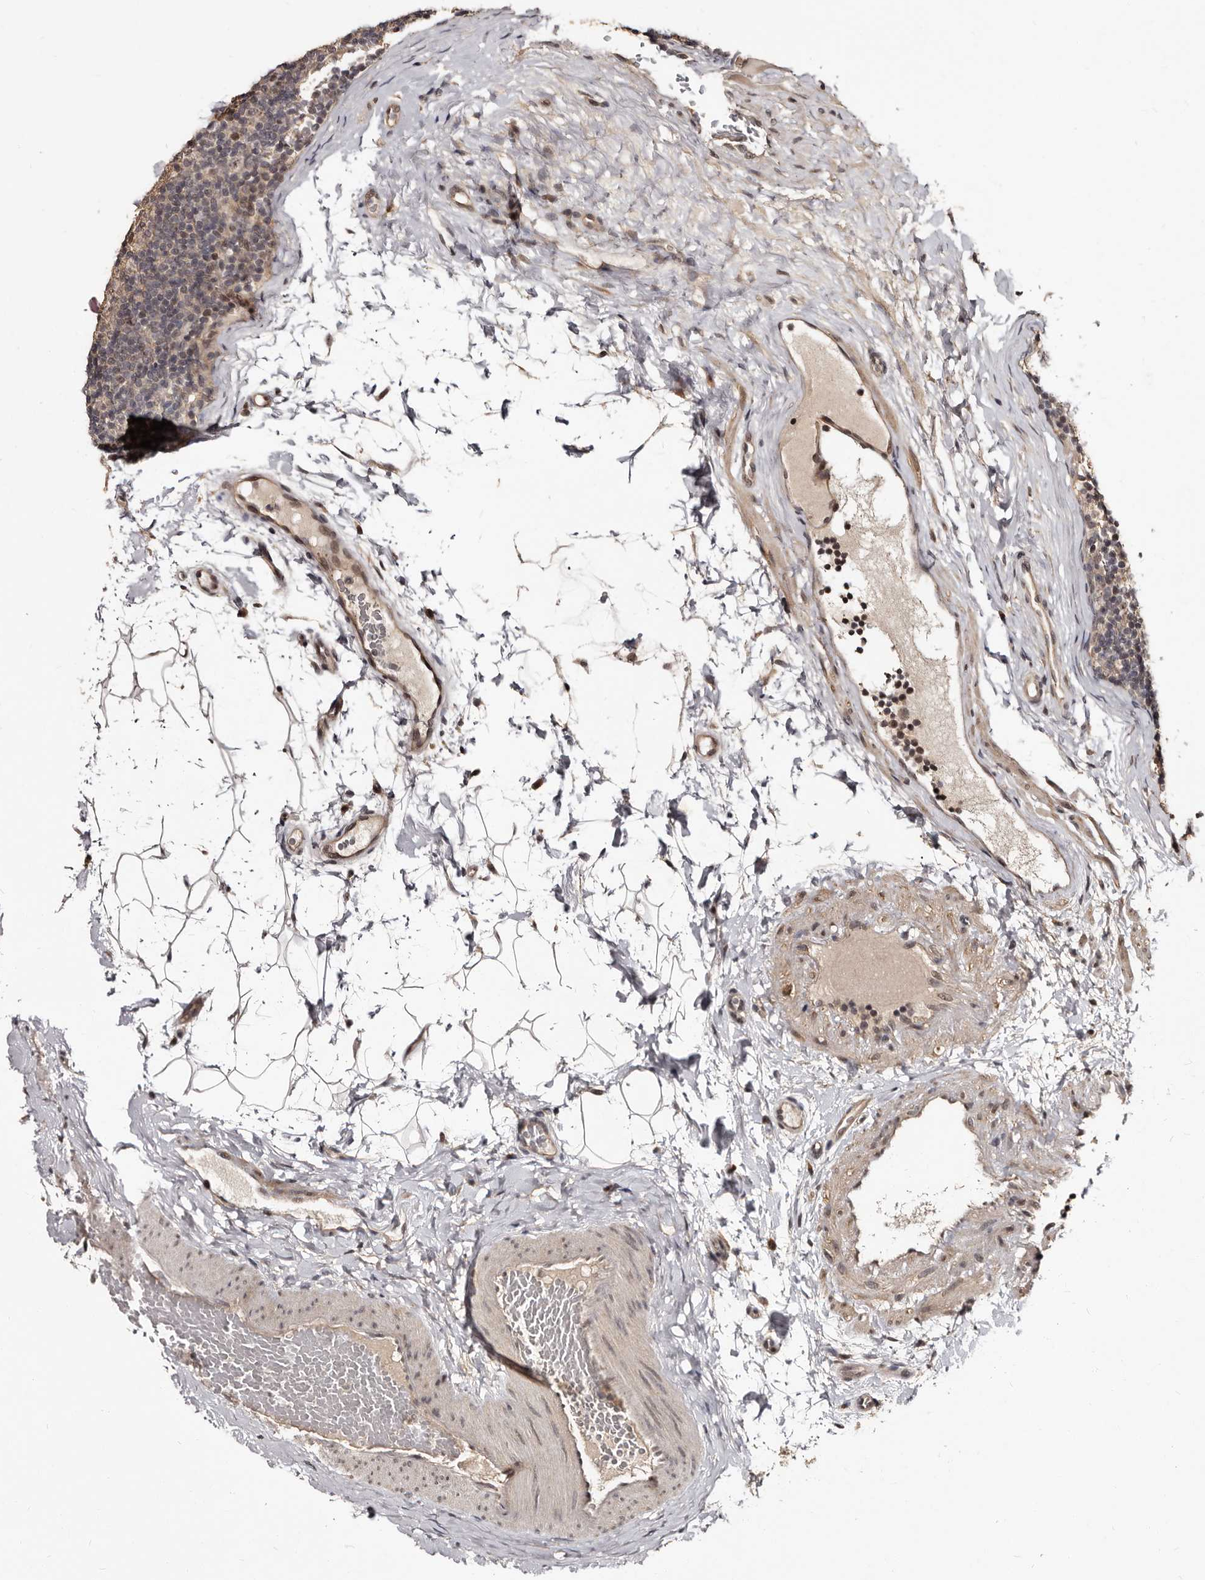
{"staining": {"intensity": "weak", "quantity": "25%-75%", "location": "cytoplasmic/membranous,nuclear"}, "tissue": "lymph node", "cell_type": "Germinal center cells", "image_type": "normal", "snomed": [{"axis": "morphology", "description": "Normal tissue, NOS"}, {"axis": "topography", "description": "Lymph node"}], "caption": "There is low levels of weak cytoplasmic/membranous,nuclear expression in germinal center cells of benign lymph node, as demonstrated by immunohistochemical staining (brown color).", "gene": "TBC1D22B", "patient": {"sex": "female", "age": 22}}